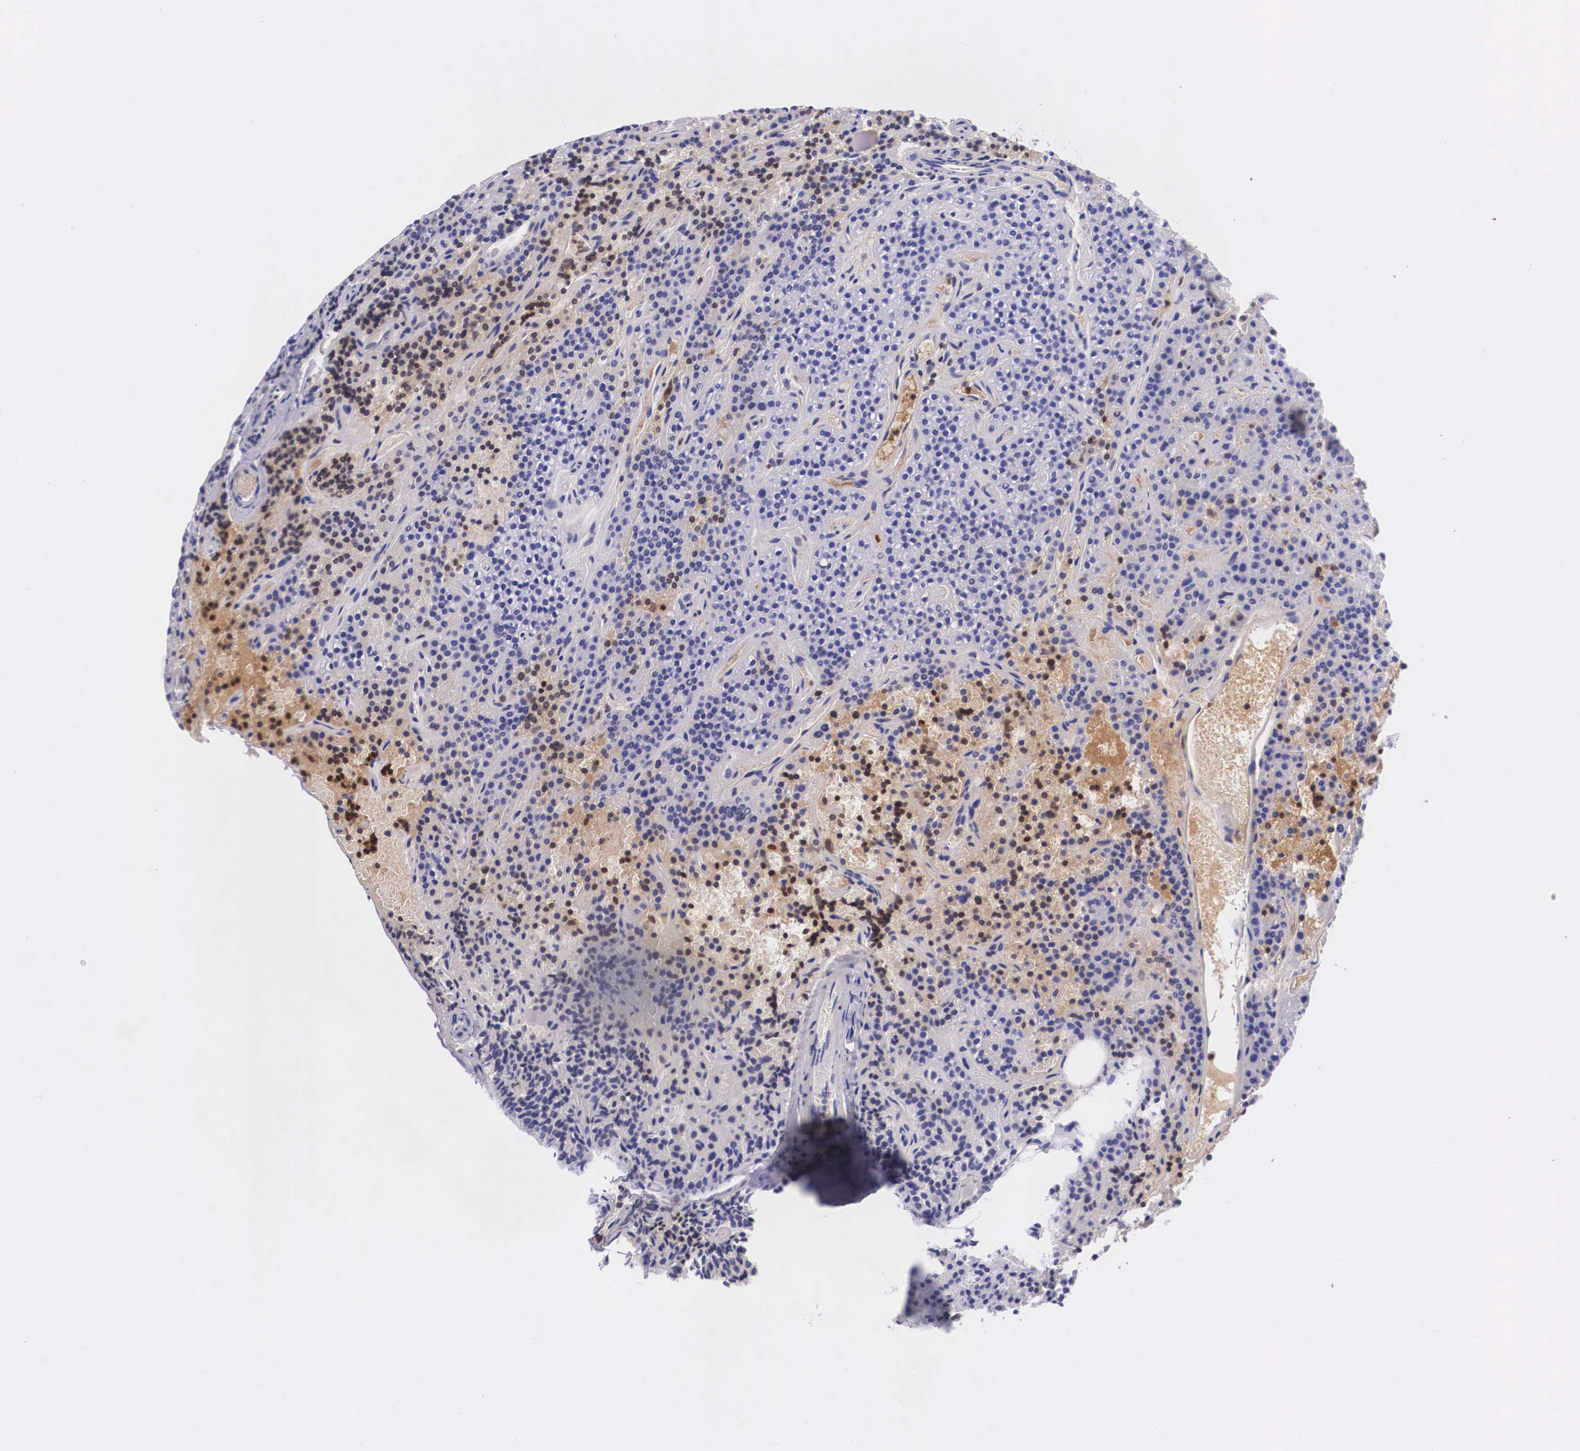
{"staining": {"intensity": "negative", "quantity": "none", "location": "none"}, "tissue": "parathyroid gland", "cell_type": "Glandular cells", "image_type": "normal", "snomed": [{"axis": "morphology", "description": "Normal tissue, NOS"}, {"axis": "topography", "description": "Parathyroid gland"}], "caption": "IHC of normal parathyroid gland shows no positivity in glandular cells.", "gene": "PLG", "patient": {"sex": "male", "age": 71}}